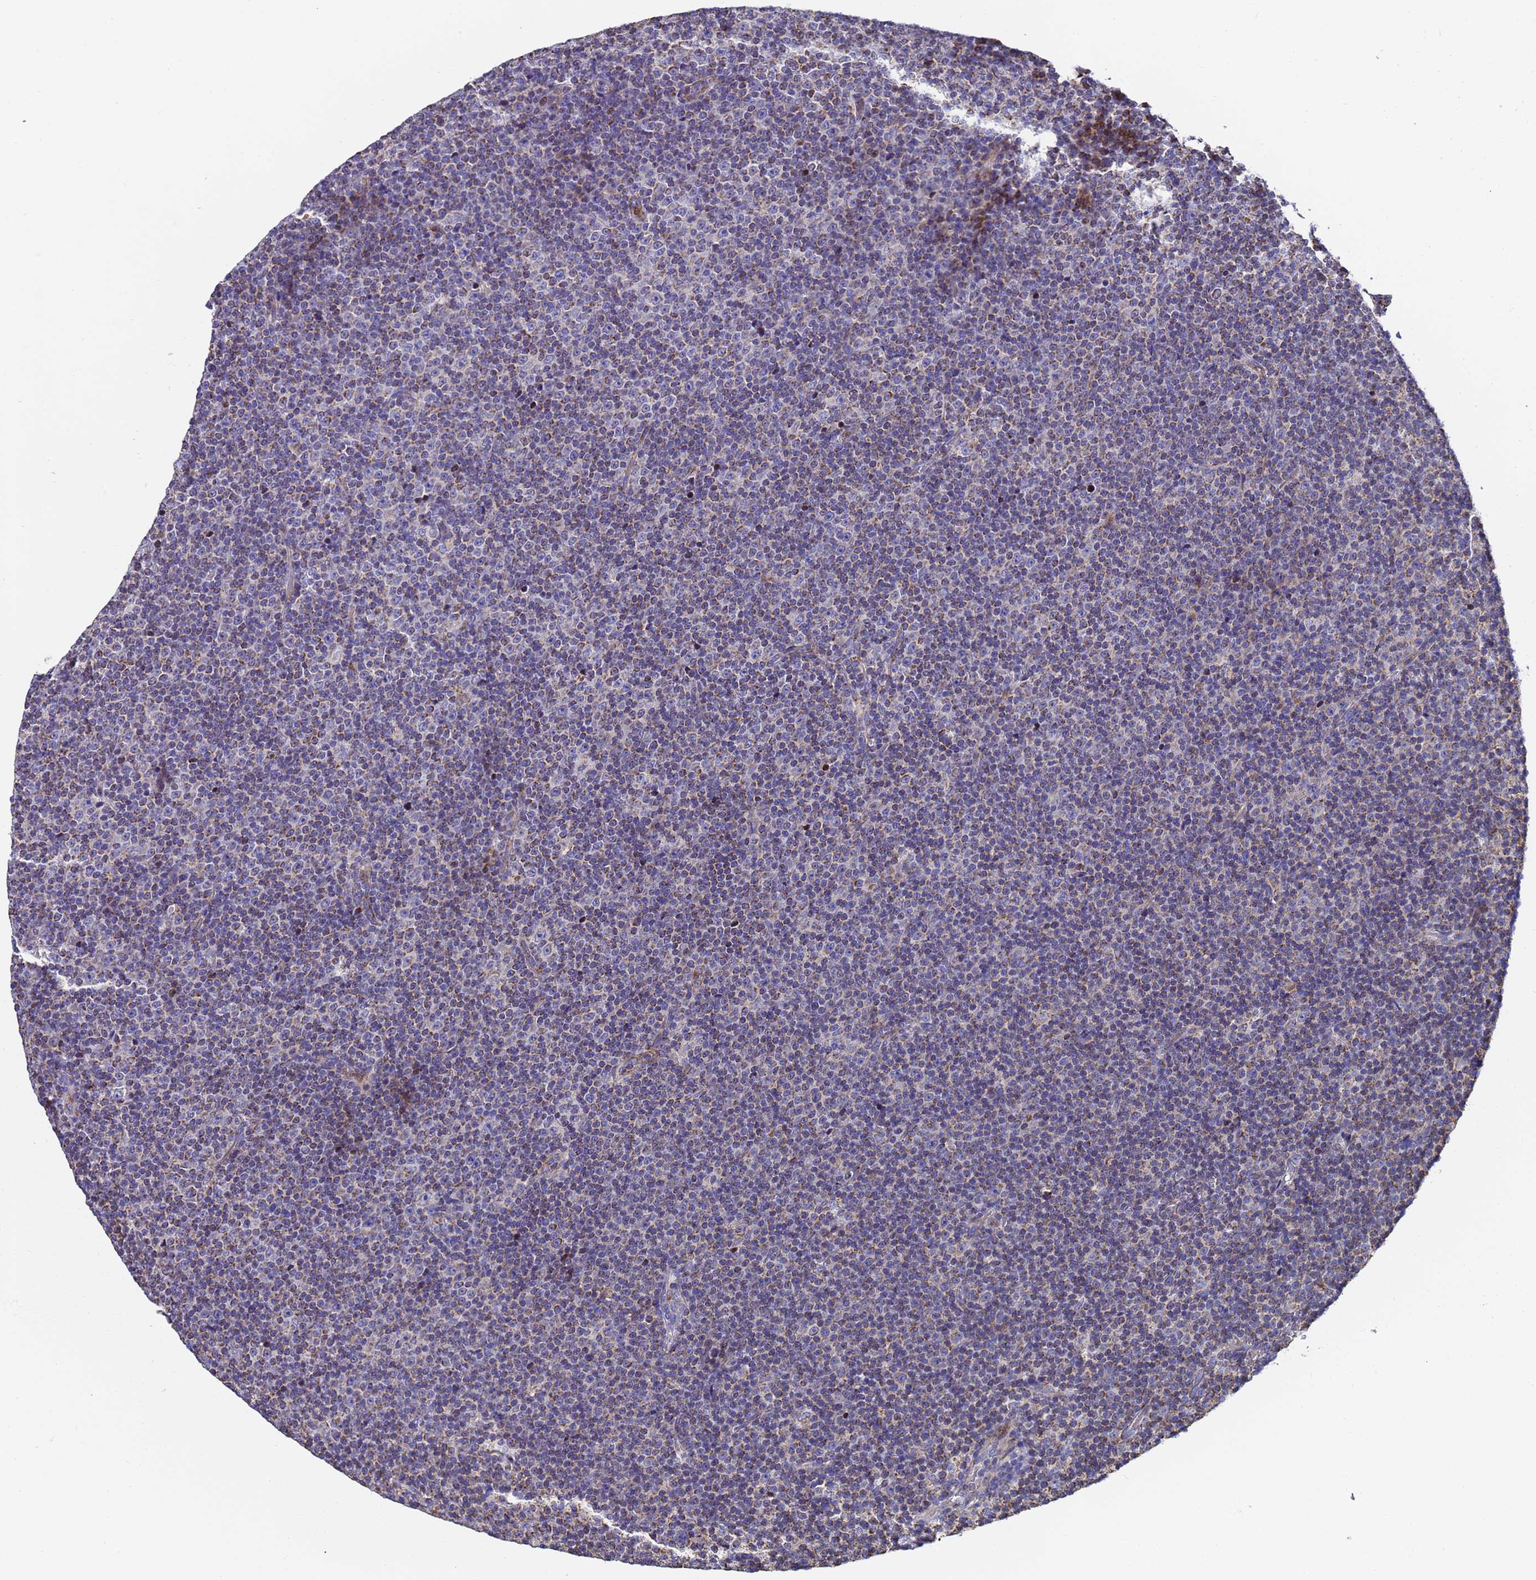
{"staining": {"intensity": "moderate", "quantity": "25%-75%", "location": "cytoplasmic/membranous"}, "tissue": "lymphoma", "cell_type": "Tumor cells", "image_type": "cancer", "snomed": [{"axis": "morphology", "description": "Malignant lymphoma, non-Hodgkin's type, Low grade"}, {"axis": "topography", "description": "Lymph node"}], "caption": "Immunohistochemical staining of low-grade malignant lymphoma, non-Hodgkin's type demonstrates moderate cytoplasmic/membranous protein expression in approximately 25%-75% of tumor cells.", "gene": "MRPS12", "patient": {"sex": "female", "age": 67}}